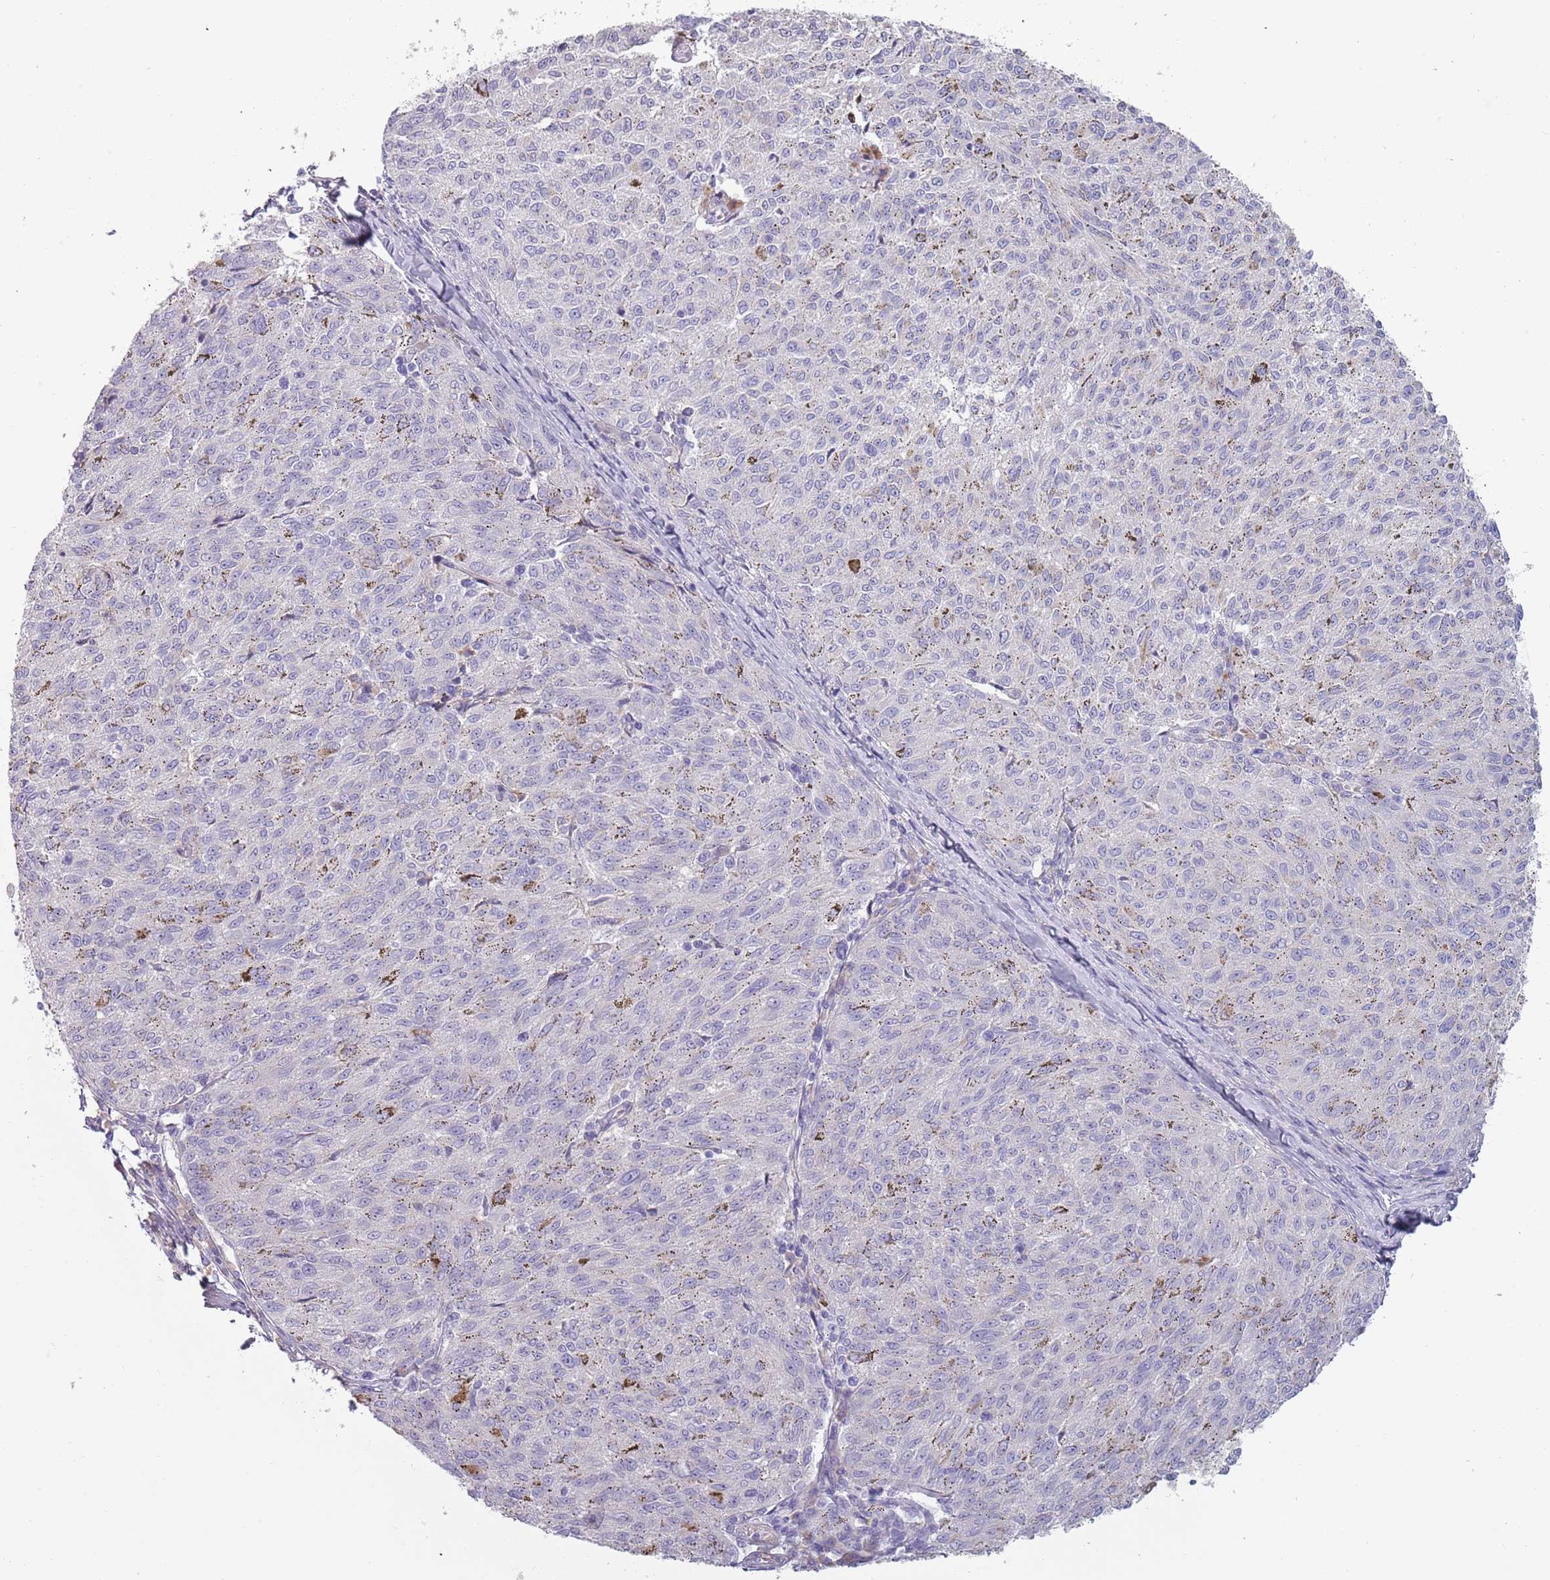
{"staining": {"intensity": "negative", "quantity": "none", "location": "none"}, "tissue": "melanoma", "cell_type": "Tumor cells", "image_type": "cancer", "snomed": [{"axis": "morphology", "description": "Malignant melanoma, NOS"}, {"axis": "topography", "description": "Skin"}], "caption": "An IHC histopathology image of melanoma is shown. There is no staining in tumor cells of melanoma.", "gene": "TNFRSF6B", "patient": {"sex": "female", "age": 72}}